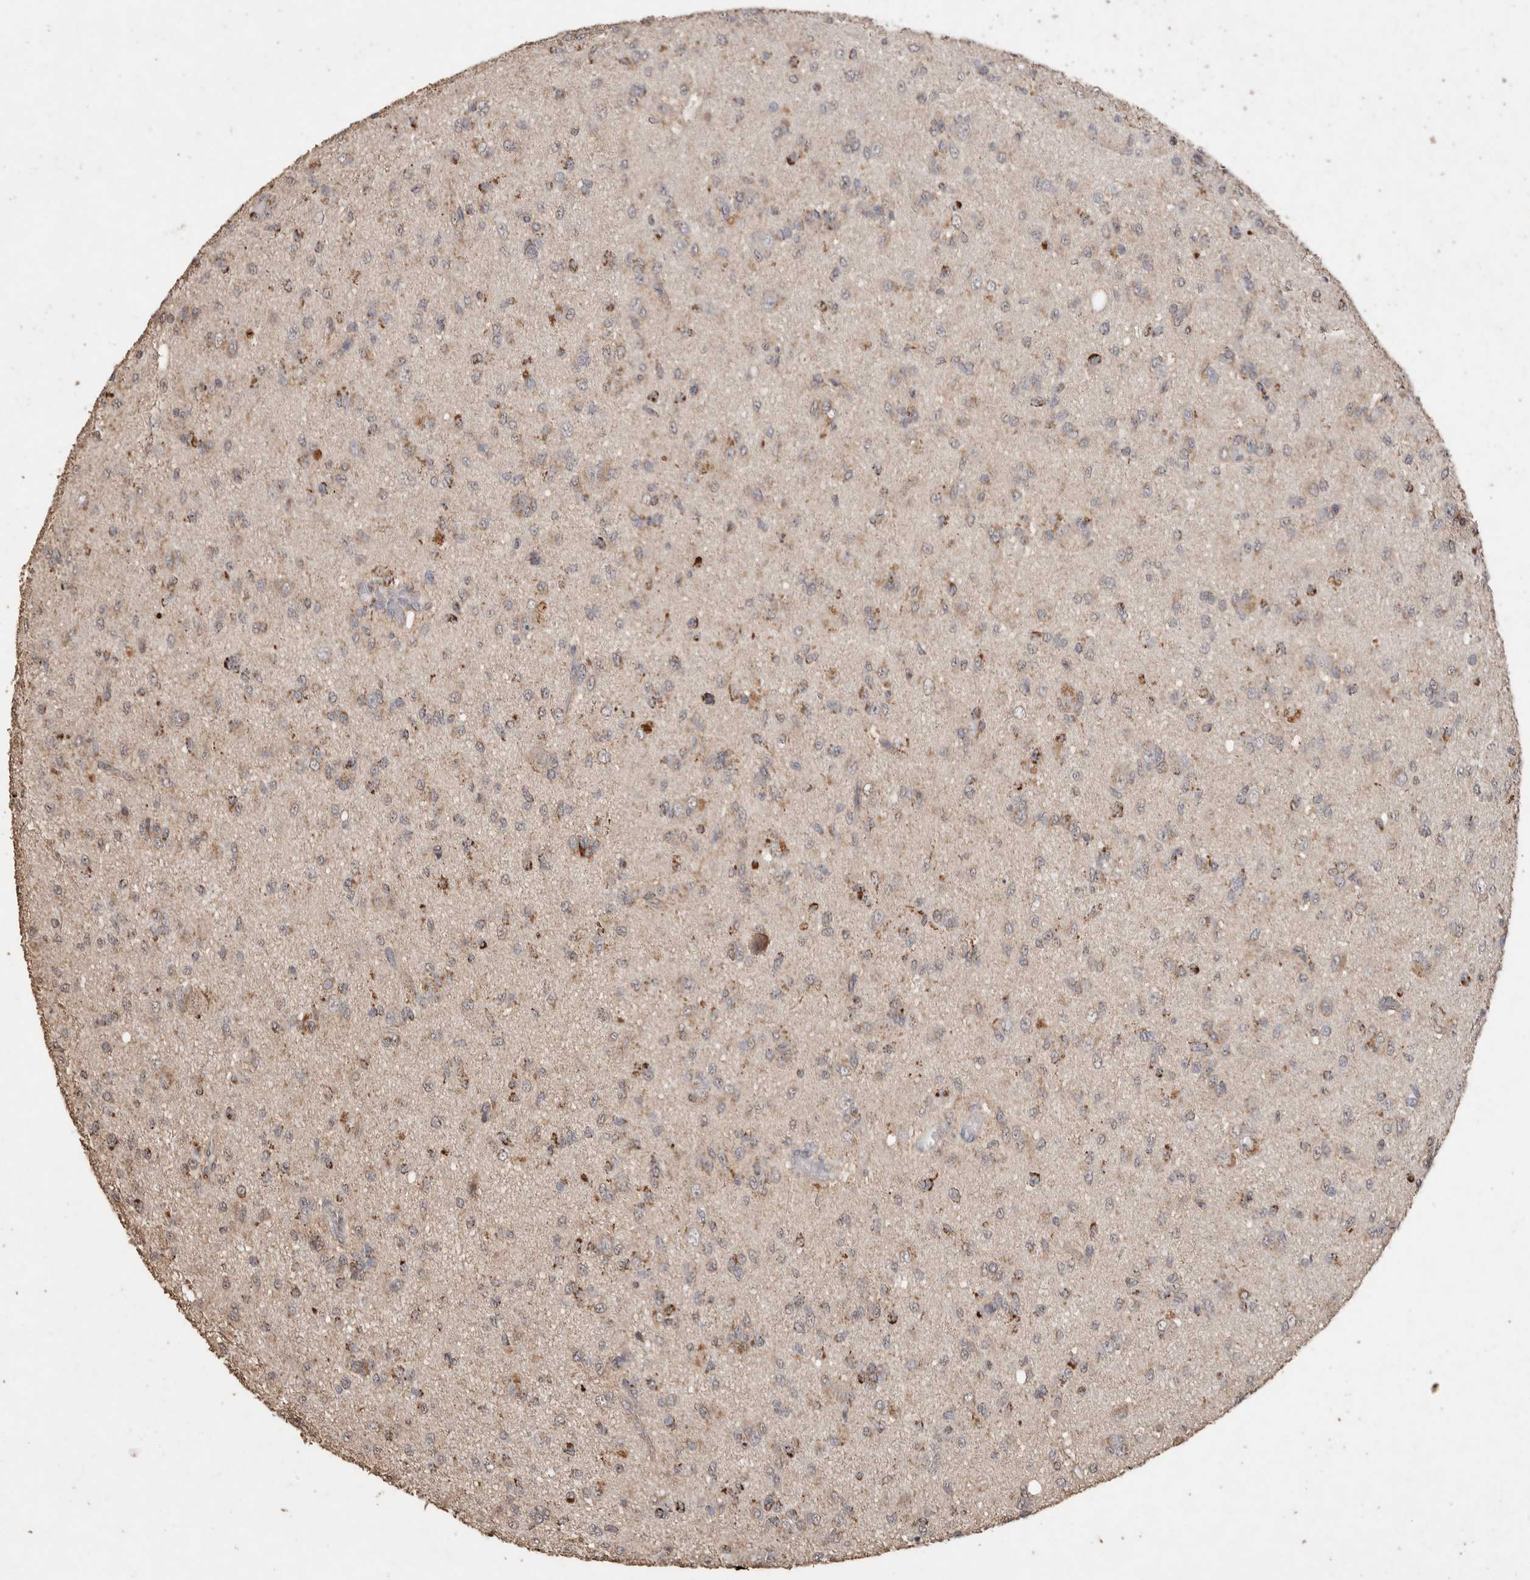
{"staining": {"intensity": "moderate", "quantity": "25%-75%", "location": "cytoplasmic/membranous"}, "tissue": "glioma", "cell_type": "Tumor cells", "image_type": "cancer", "snomed": [{"axis": "morphology", "description": "Glioma, malignant, High grade"}, {"axis": "topography", "description": "Brain"}], "caption": "Brown immunohistochemical staining in human glioma displays moderate cytoplasmic/membranous staining in approximately 25%-75% of tumor cells.", "gene": "ACADM", "patient": {"sex": "female", "age": 59}}